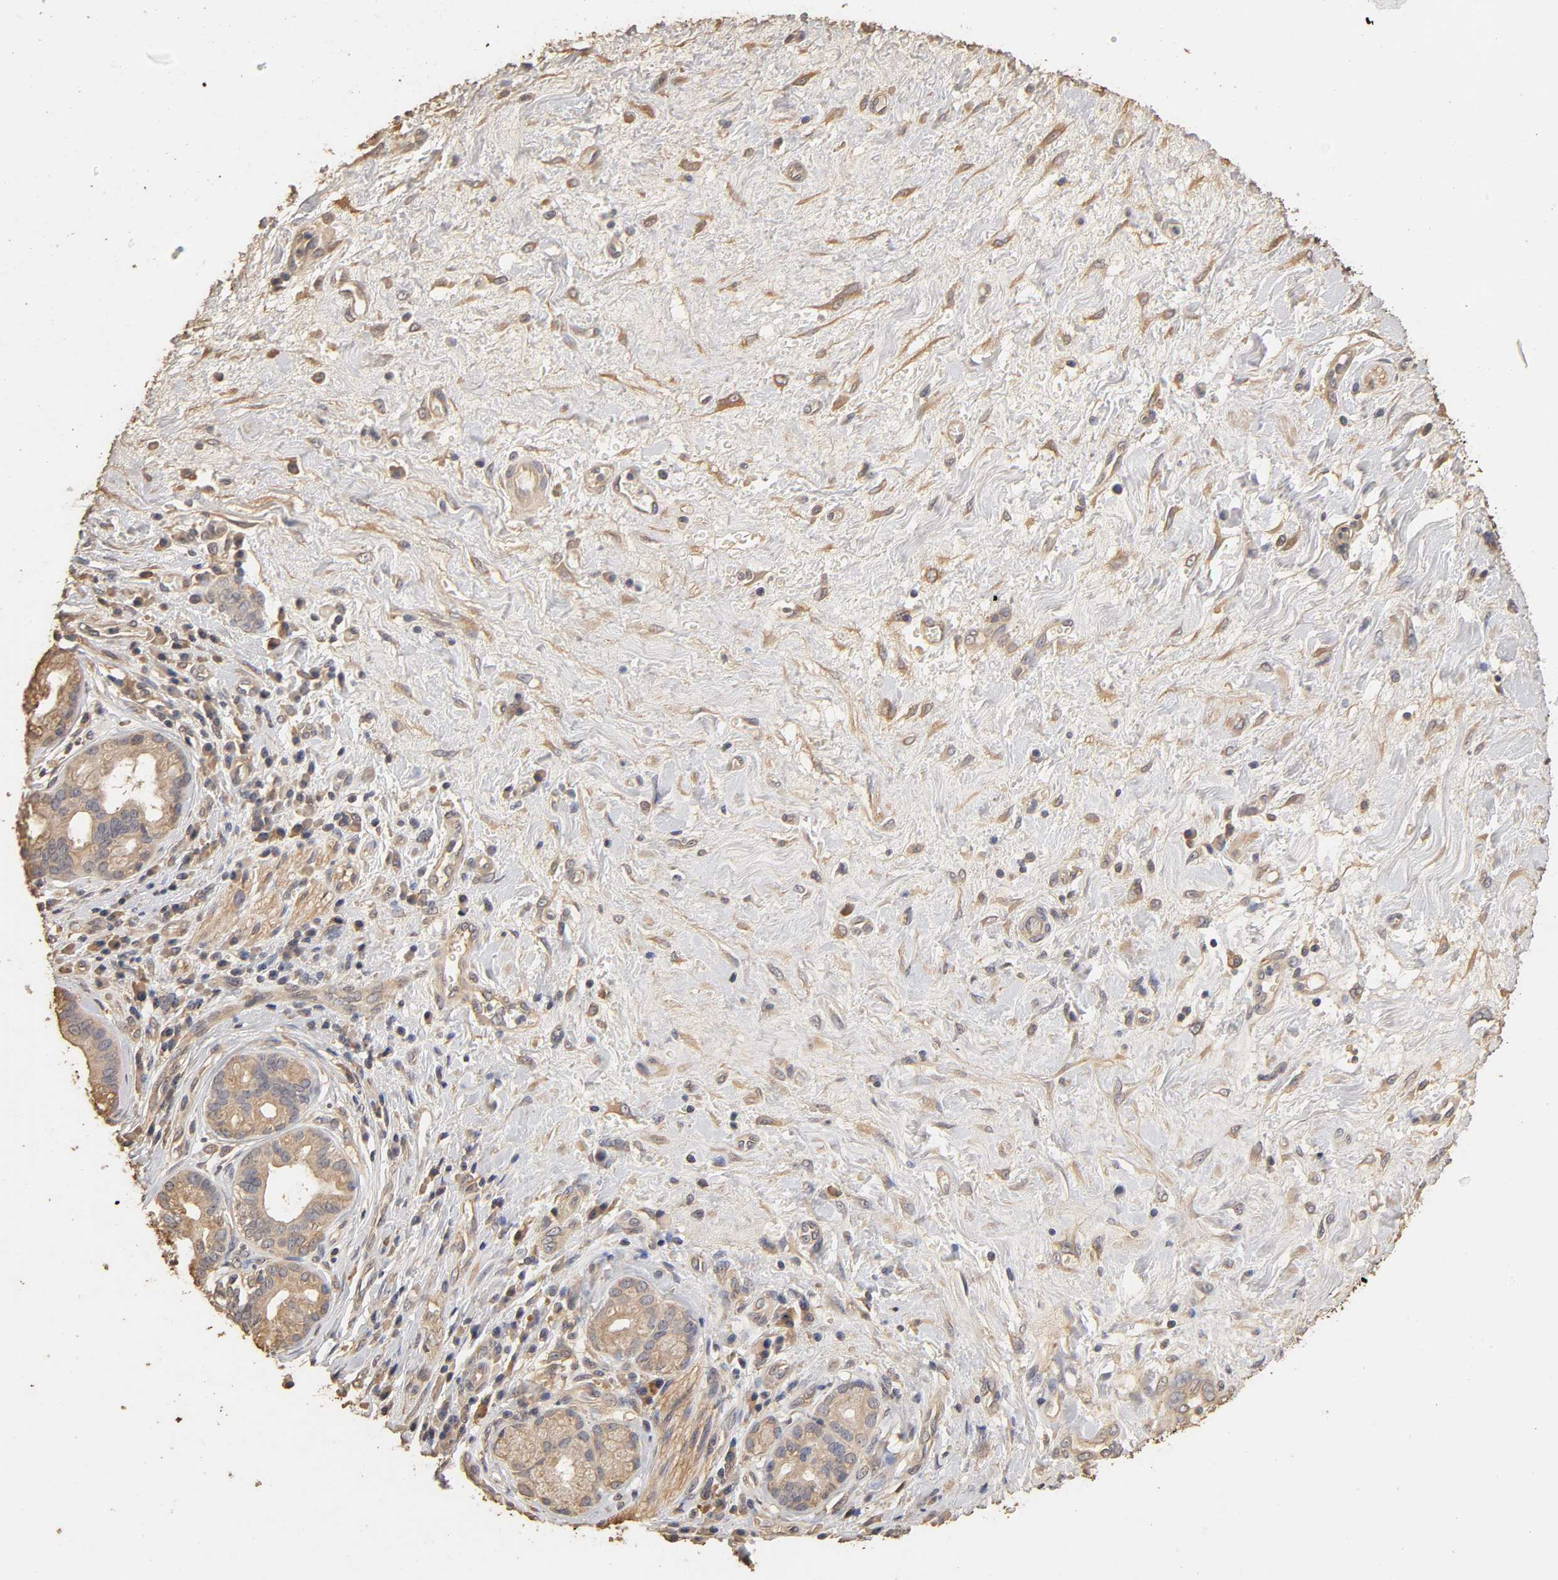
{"staining": {"intensity": "weak", "quantity": "25%-75%", "location": "cytoplasmic/membranous"}, "tissue": "pancreatic cancer", "cell_type": "Tumor cells", "image_type": "cancer", "snomed": [{"axis": "morphology", "description": "Adenocarcinoma, NOS"}, {"axis": "topography", "description": "Pancreas"}], "caption": "Pancreatic adenocarcinoma tissue shows weak cytoplasmic/membranous staining in about 25%-75% of tumor cells, visualized by immunohistochemistry.", "gene": "VSIG4", "patient": {"sex": "female", "age": 73}}